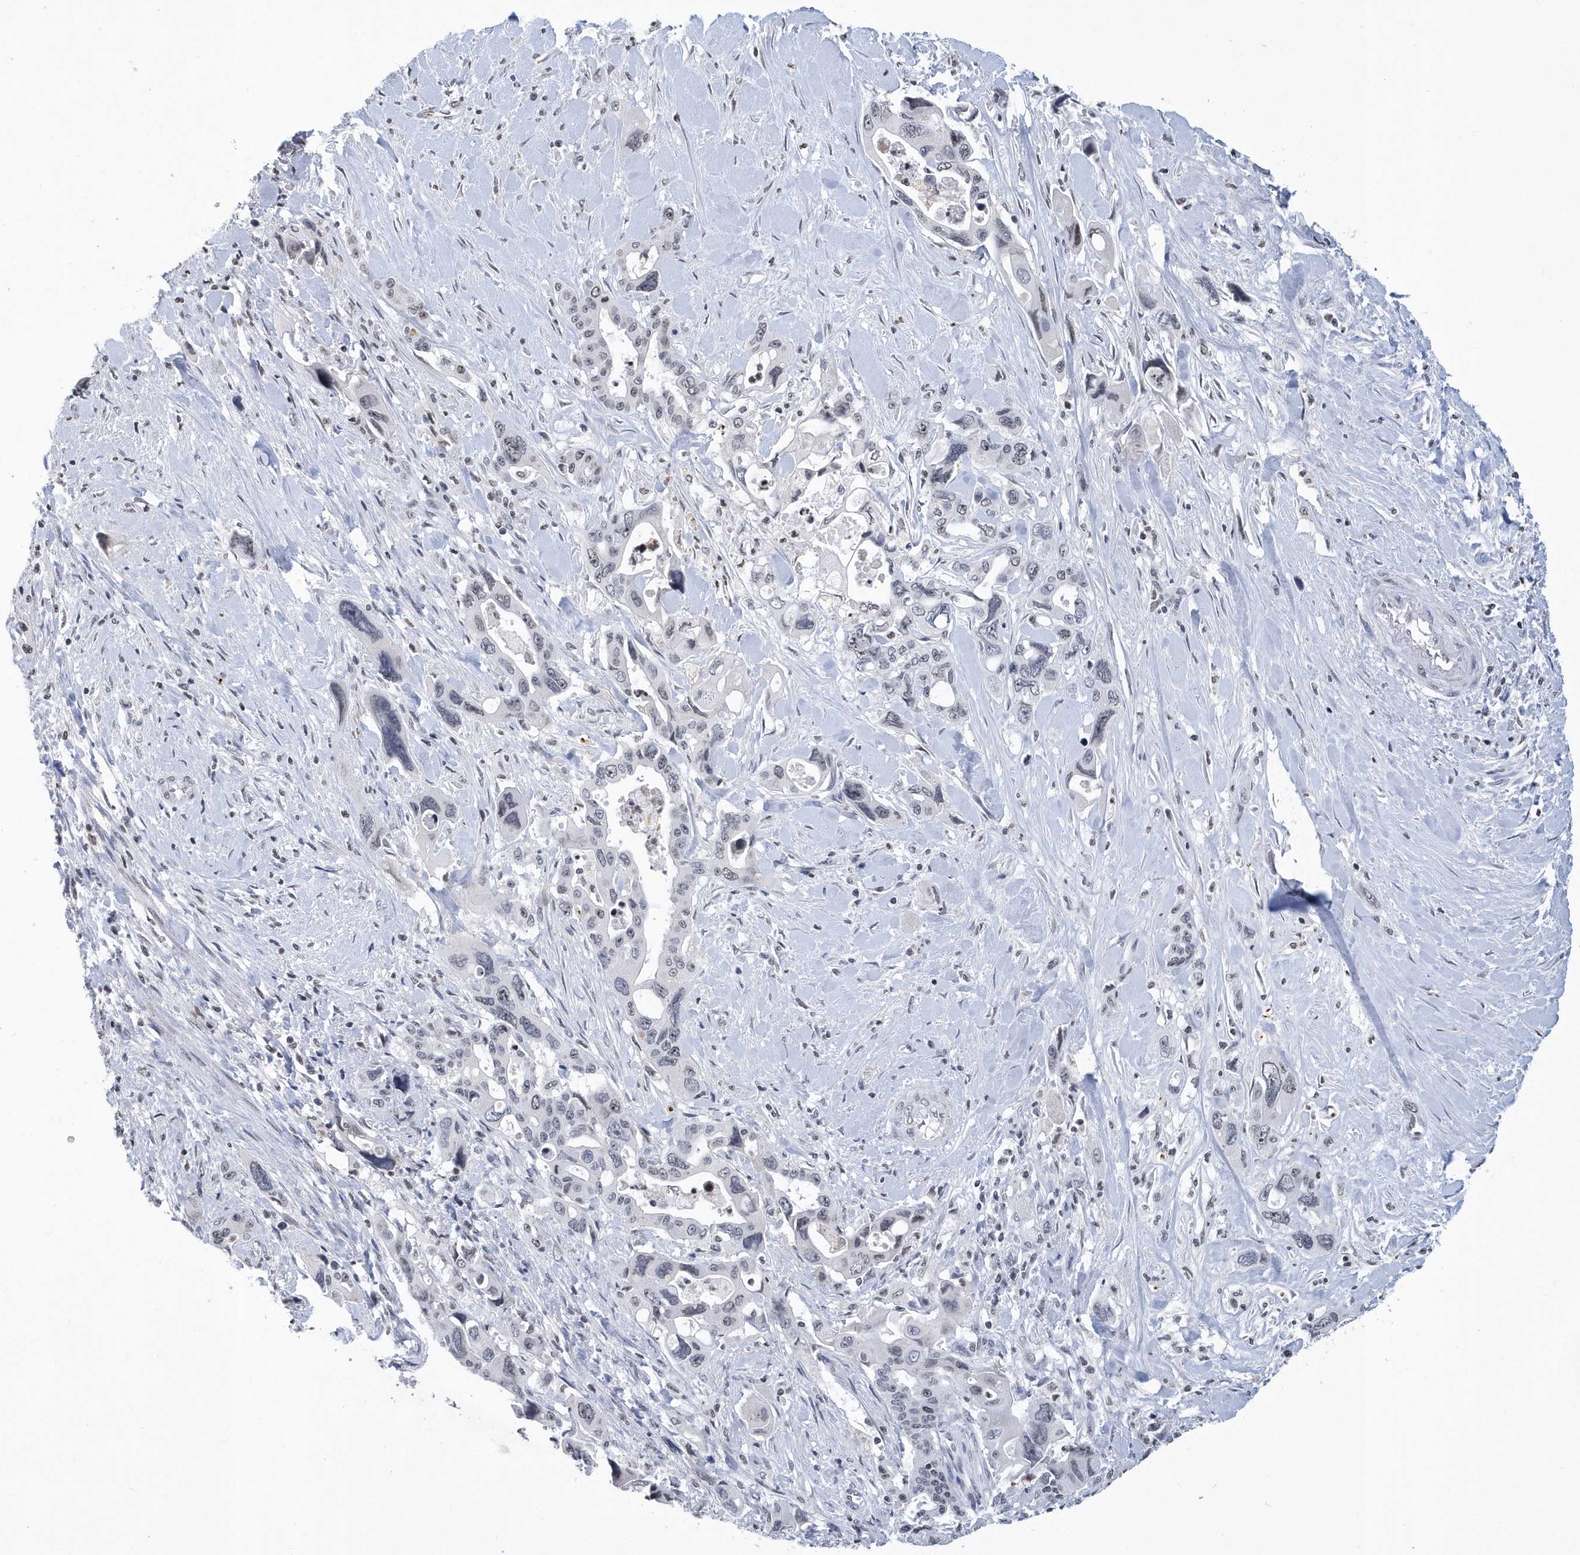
{"staining": {"intensity": "negative", "quantity": "none", "location": "none"}, "tissue": "pancreatic cancer", "cell_type": "Tumor cells", "image_type": "cancer", "snomed": [{"axis": "morphology", "description": "Adenocarcinoma, NOS"}, {"axis": "topography", "description": "Pancreas"}], "caption": "There is no significant positivity in tumor cells of pancreatic adenocarcinoma. (Stains: DAB (3,3'-diaminobenzidine) IHC with hematoxylin counter stain, Microscopy: brightfield microscopy at high magnification).", "gene": "VWA5B2", "patient": {"sex": "male", "age": 46}}